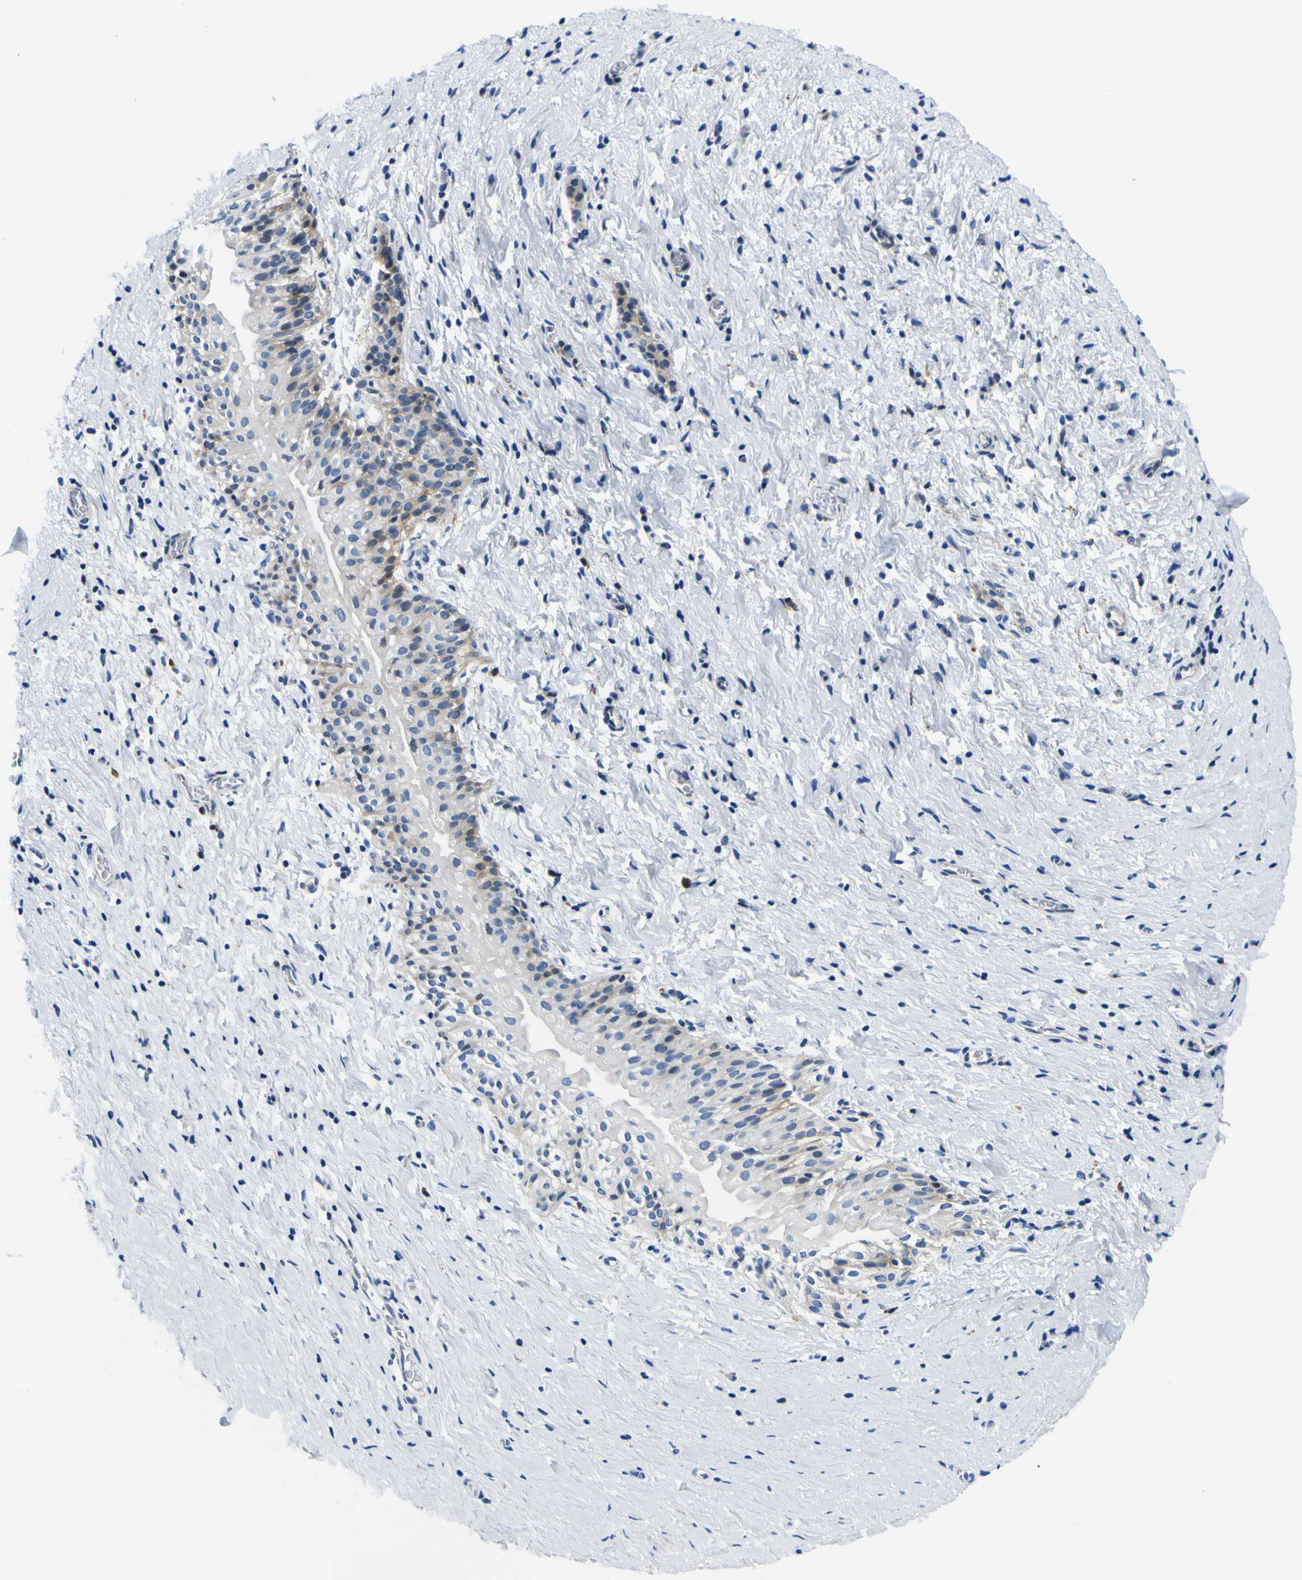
{"staining": {"intensity": "negative", "quantity": "none", "location": "none"}, "tissue": "smooth muscle", "cell_type": "Smooth muscle cells", "image_type": "normal", "snomed": [{"axis": "morphology", "description": "Normal tissue, NOS"}, {"axis": "topography", "description": "Smooth muscle"}], "caption": "Immunohistochemistry (IHC) micrograph of unremarkable smooth muscle stained for a protein (brown), which displays no staining in smooth muscle cells.", "gene": "NLRP3", "patient": {"sex": "male", "age": 16}}